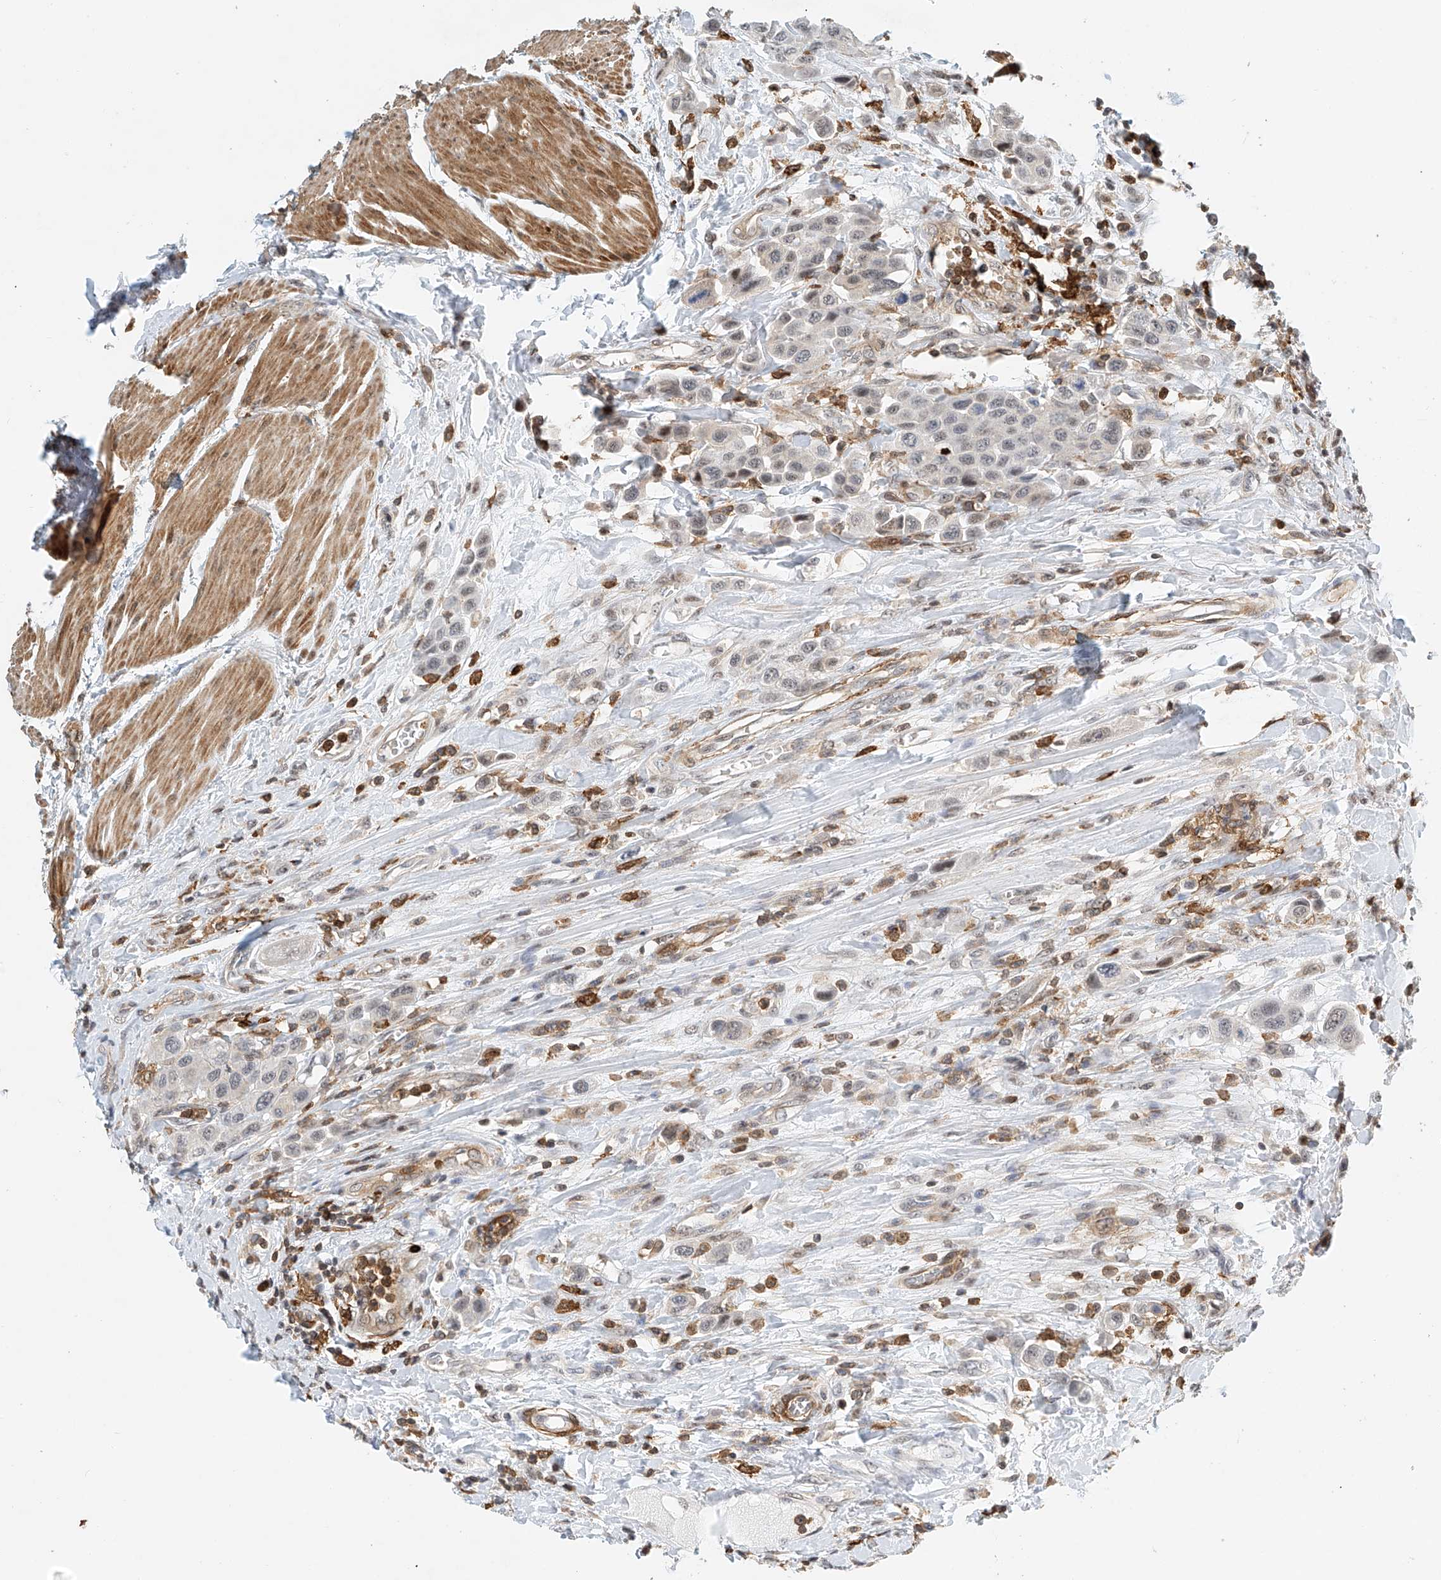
{"staining": {"intensity": "weak", "quantity": "<25%", "location": "nuclear"}, "tissue": "urothelial cancer", "cell_type": "Tumor cells", "image_type": "cancer", "snomed": [{"axis": "morphology", "description": "Urothelial carcinoma, High grade"}, {"axis": "topography", "description": "Urinary bladder"}], "caption": "Image shows no protein staining in tumor cells of urothelial cancer tissue.", "gene": "MICAL1", "patient": {"sex": "male", "age": 50}}